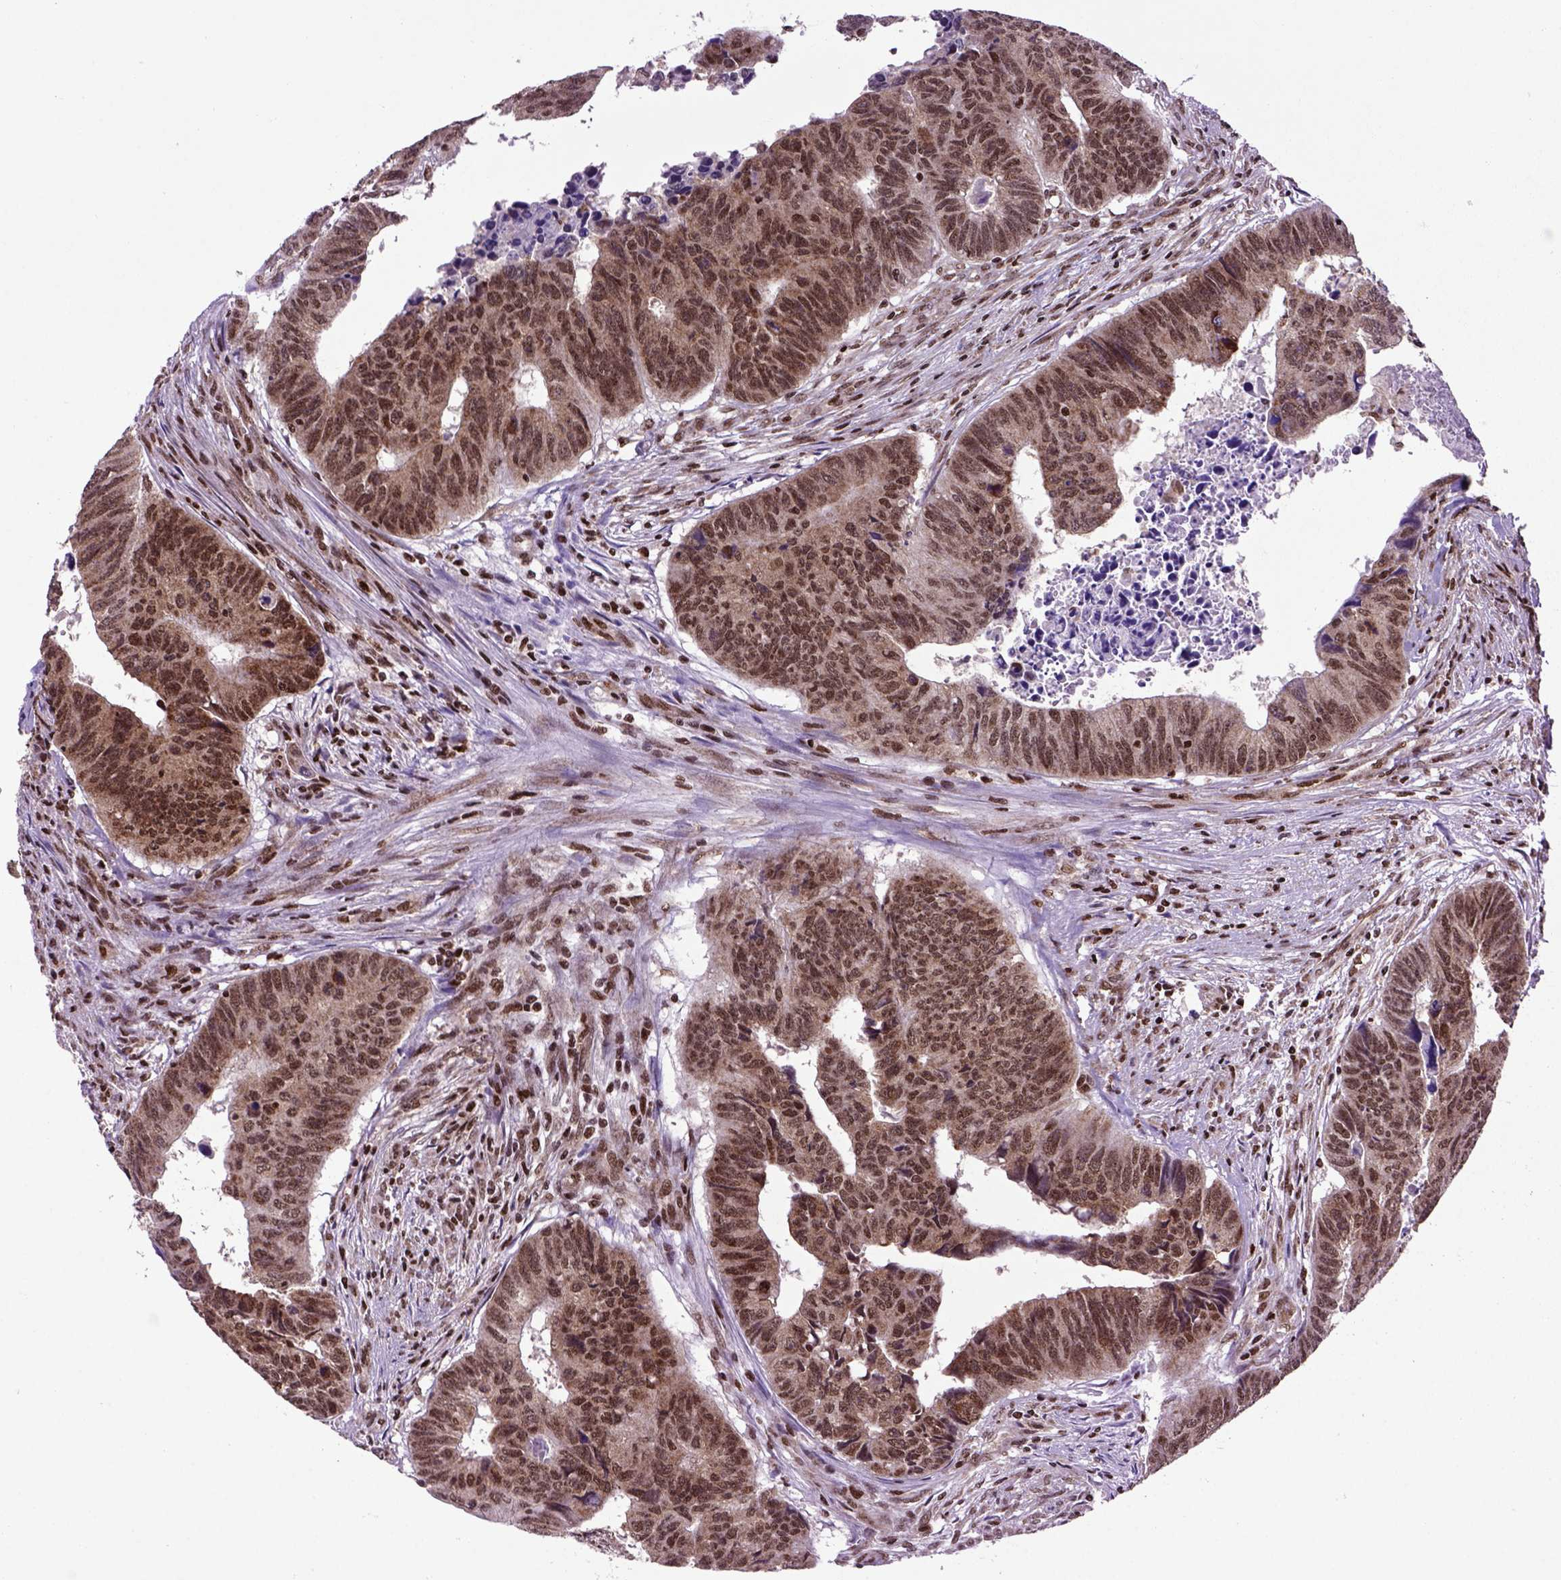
{"staining": {"intensity": "moderate", "quantity": ">75%", "location": "nuclear"}, "tissue": "colorectal cancer", "cell_type": "Tumor cells", "image_type": "cancer", "snomed": [{"axis": "morphology", "description": "Adenocarcinoma, NOS"}, {"axis": "topography", "description": "Rectum"}], "caption": "Immunohistochemical staining of colorectal adenocarcinoma reveals medium levels of moderate nuclear protein expression in about >75% of tumor cells.", "gene": "CELF1", "patient": {"sex": "female", "age": 85}}